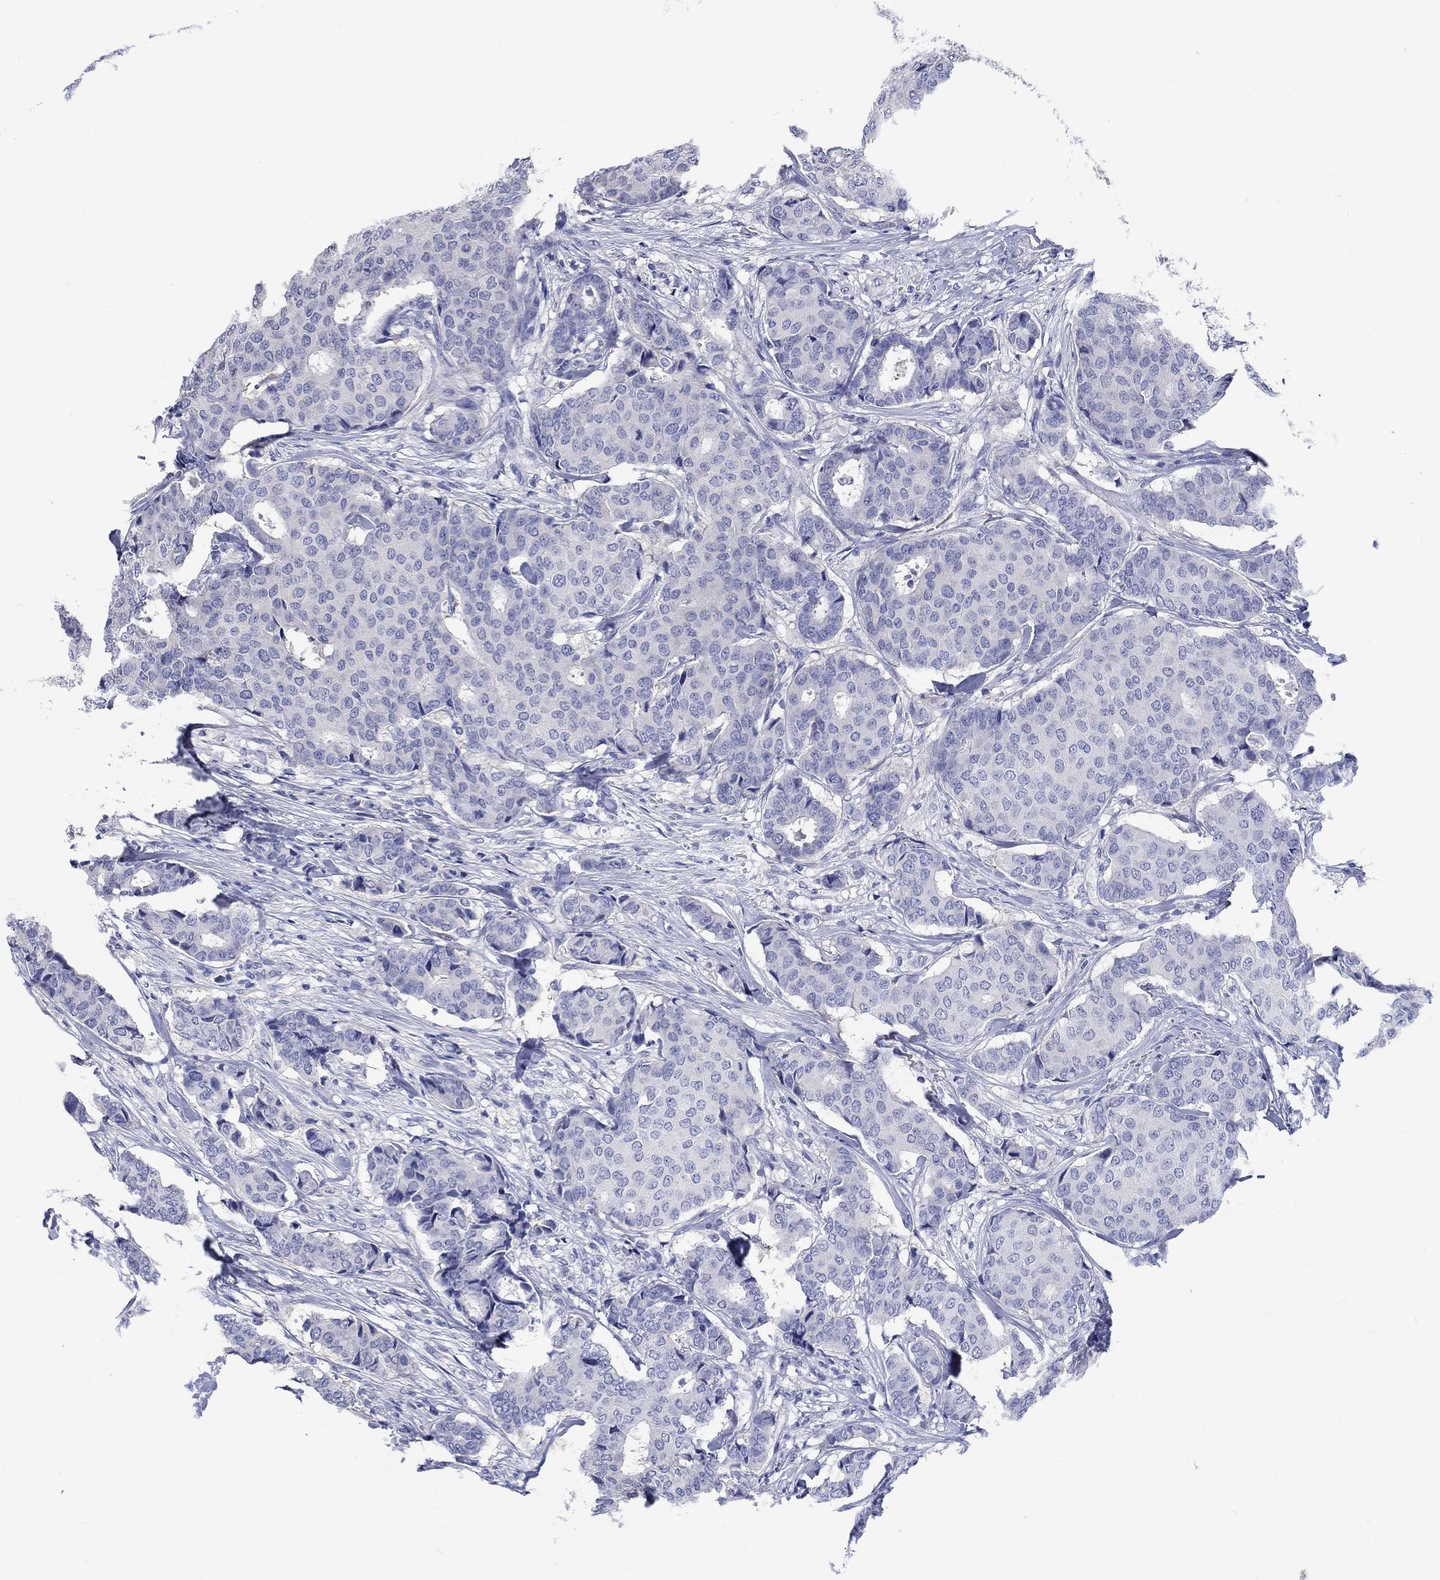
{"staining": {"intensity": "negative", "quantity": "none", "location": "none"}, "tissue": "breast cancer", "cell_type": "Tumor cells", "image_type": "cancer", "snomed": [{"axis": "morphology", "description": "Duct carcinoma"}, {"axis": "topography", "description": "Breast"}], "caption": "Histopathology image shows no significant protein staining in tumor cells of intraductal carcinoma (breast). (DAB immunohistochemistry with hematoxylin counter stain).", "gene": "TOMM20L", "patient": {"sex": "female", "age": 75}}